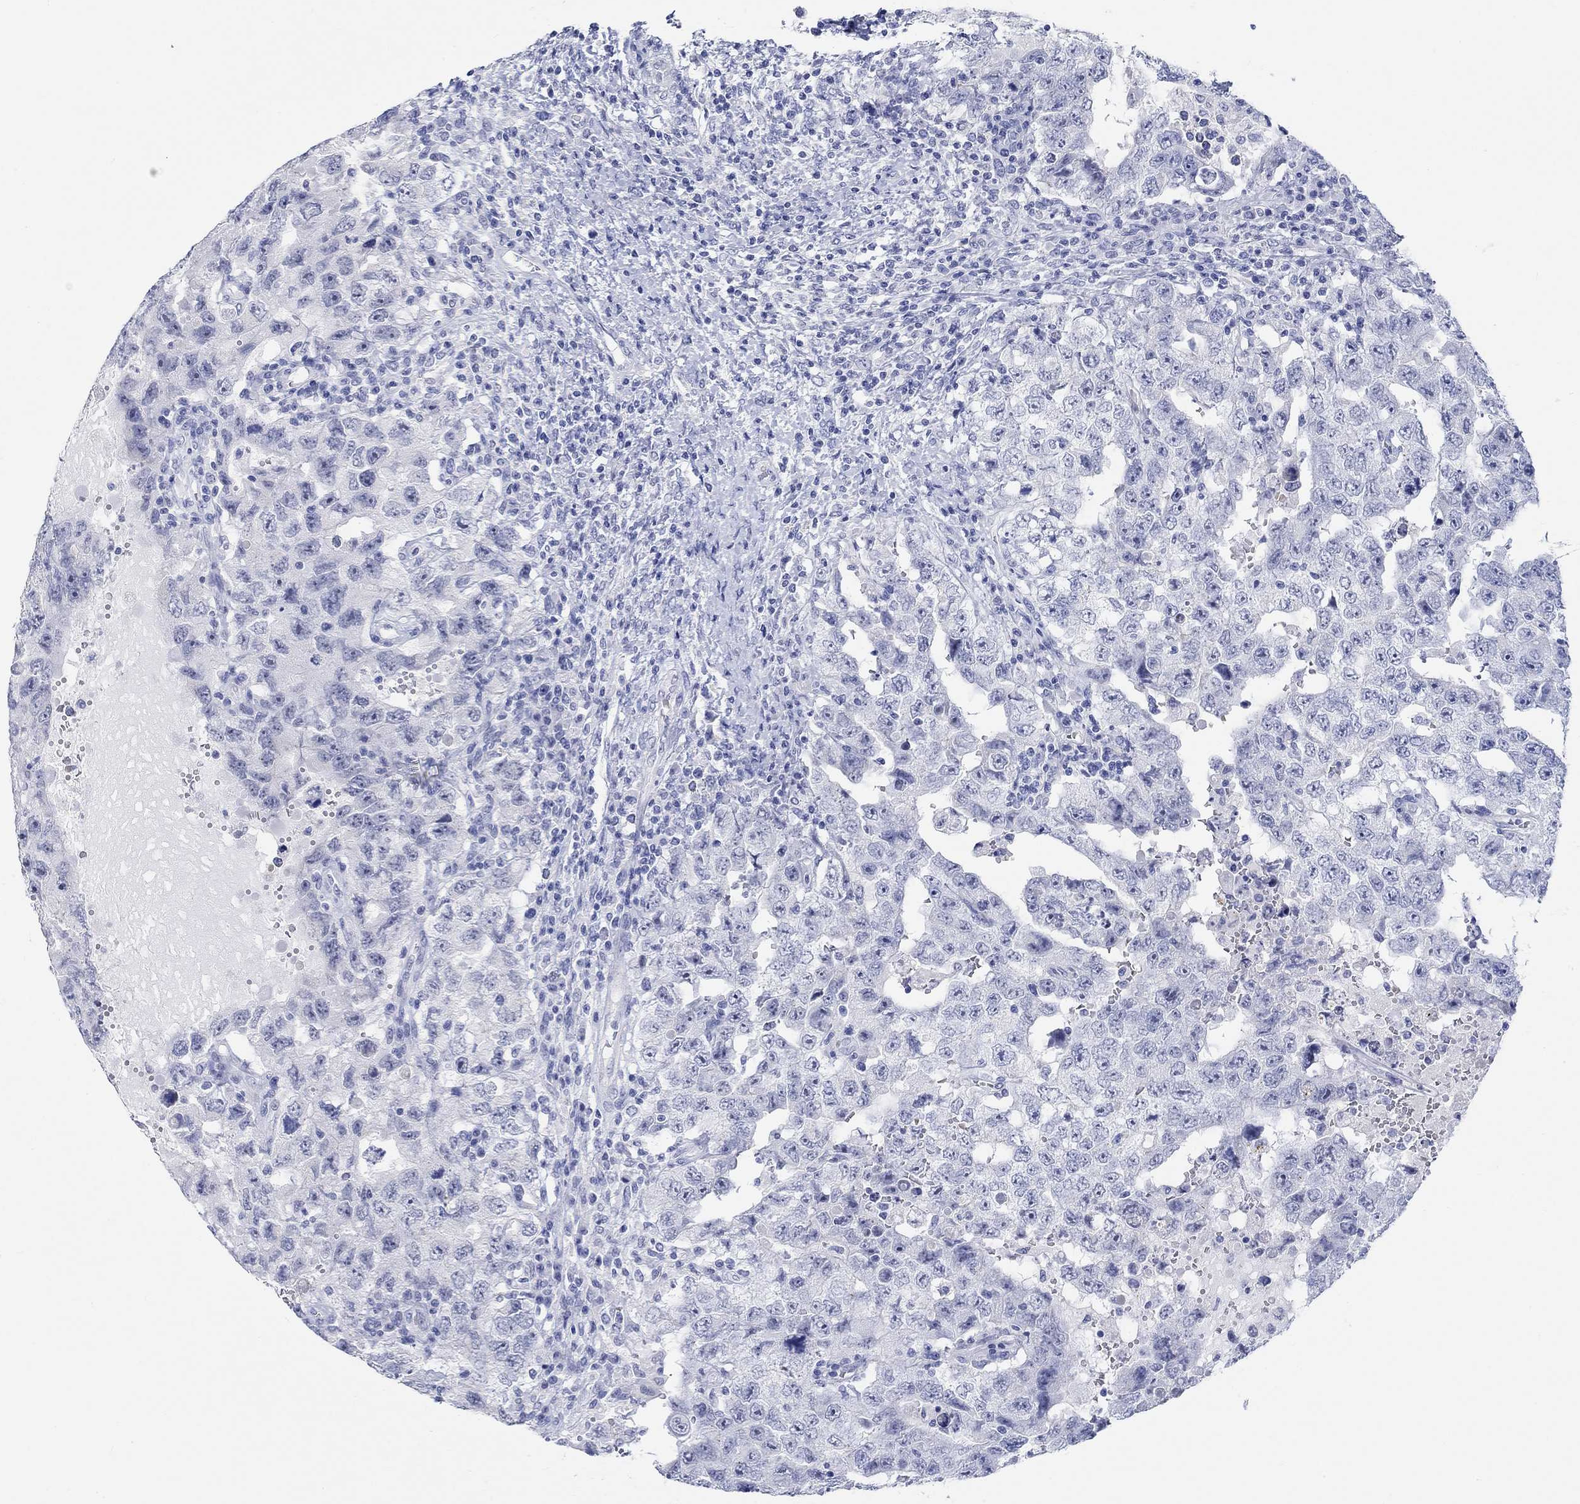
{"staining": {"intensity": "negative", "quantity": "none", "location": "none"}, "tissue": "testis cancer", "cell_type": "Tumor cells", "image_type": "cancer", "snomed": [{"axis": "morphology", "description": "Carcinoma, Embryonal, NOS"}, {"axis": "topography", "description": "Testis"}], "caption": "An immunohistochemistry micrograph of testis cancer (embryonal carcinoma) is shown. There is no staining in tumor cells of testis cancer (embryonal carcinoma).", "gene": "GRIA3", "patient": {"sex": "male", "age": 26}}